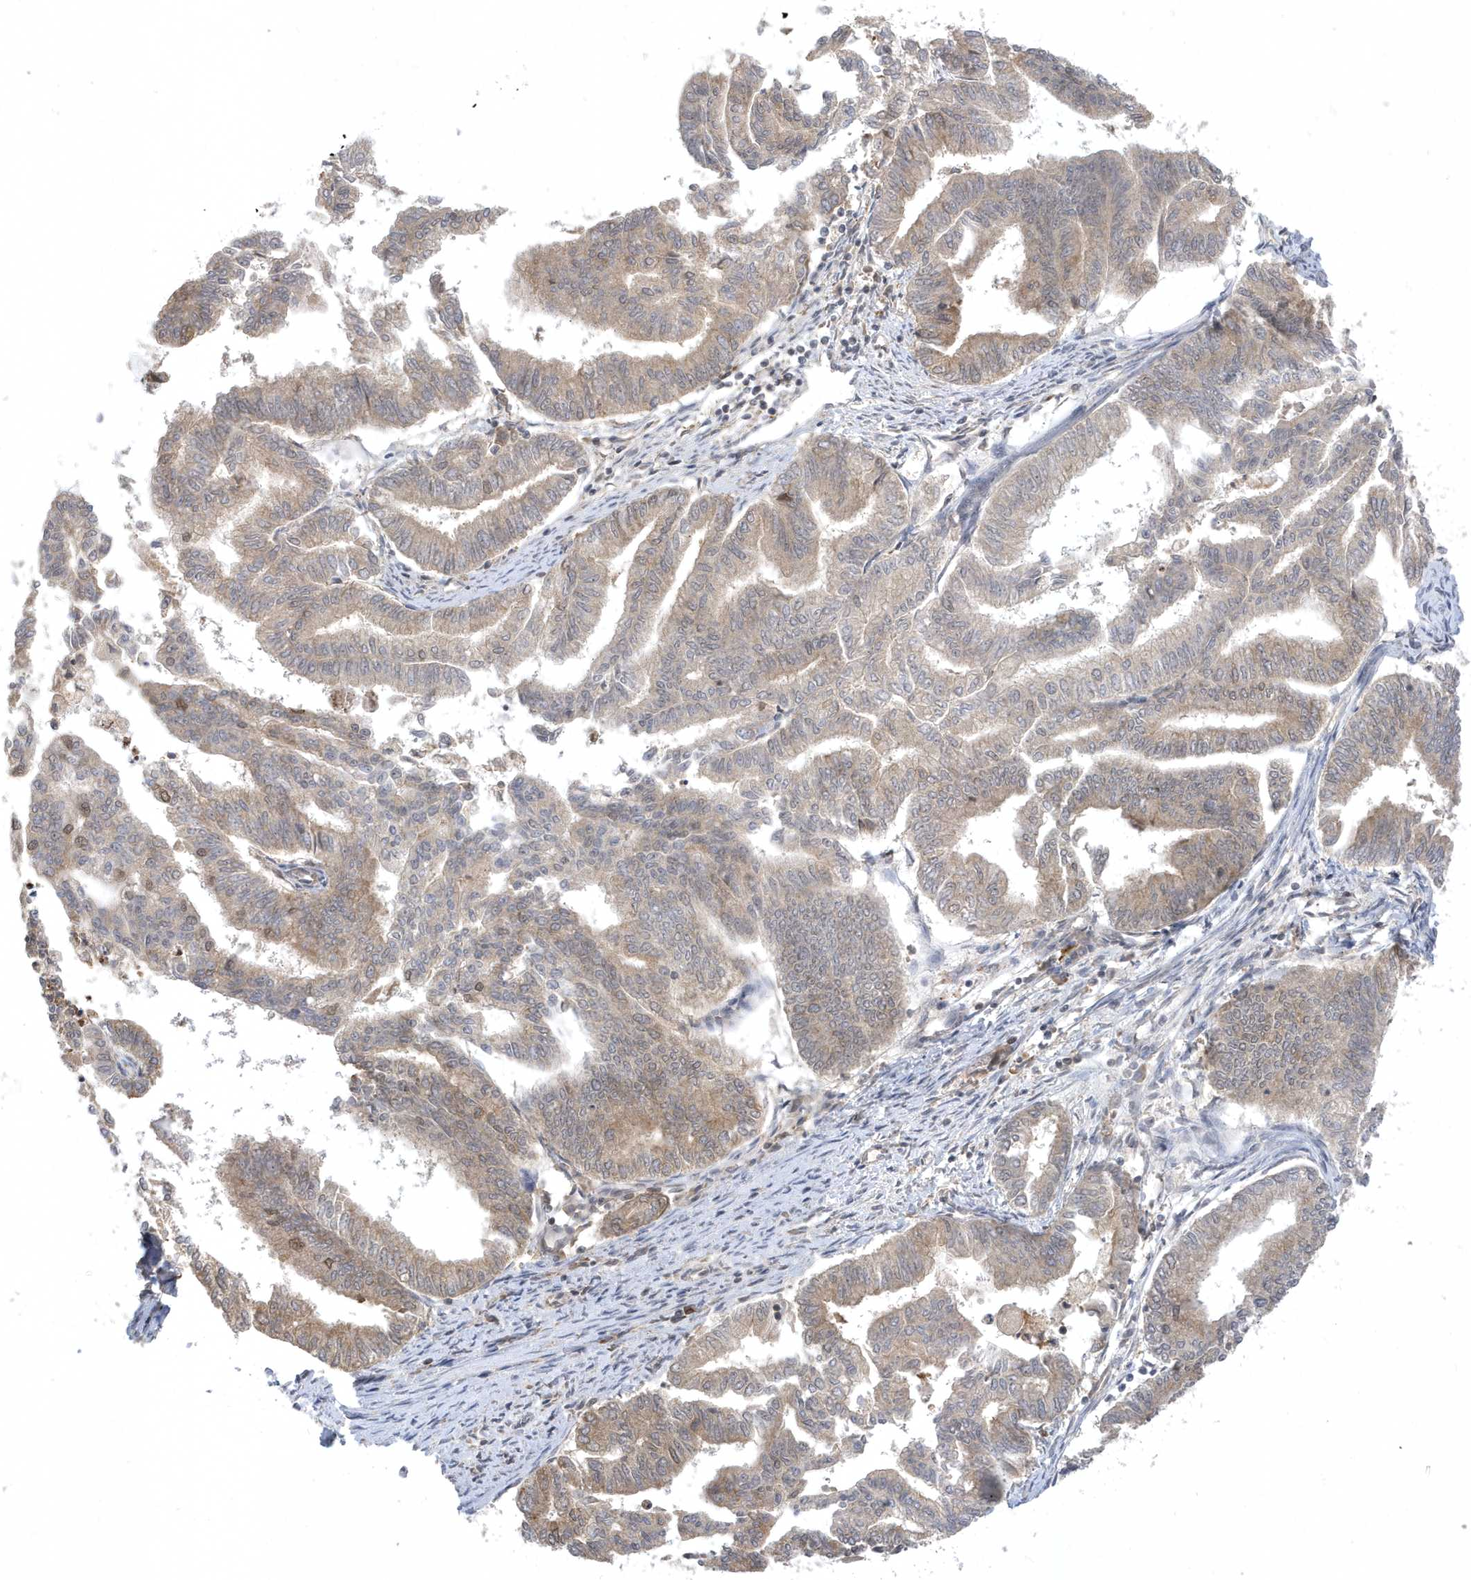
{"staining": {"intensity": "weak", "quantity": "25%-75%", "location": "cytoplasmic/membranous,nuclear"}, "tissue": "endometrial cancer", "cell_type": "Tumor cells", "image_type": "cancer", "snomed": [{"axis": "morphology", "description": "Adenocarcinoma, NOS"}, {"axis": "topography", "description": "Endometrium"}], "caption": "The photomicrograph shows a brown stain indicating the presence of a protein in the cytoplasmic/membranous and nuclear of tumor cells in endometrial cancer.", "gene": "METTL21A", "patient": {"sex": "female", "age": 79}}